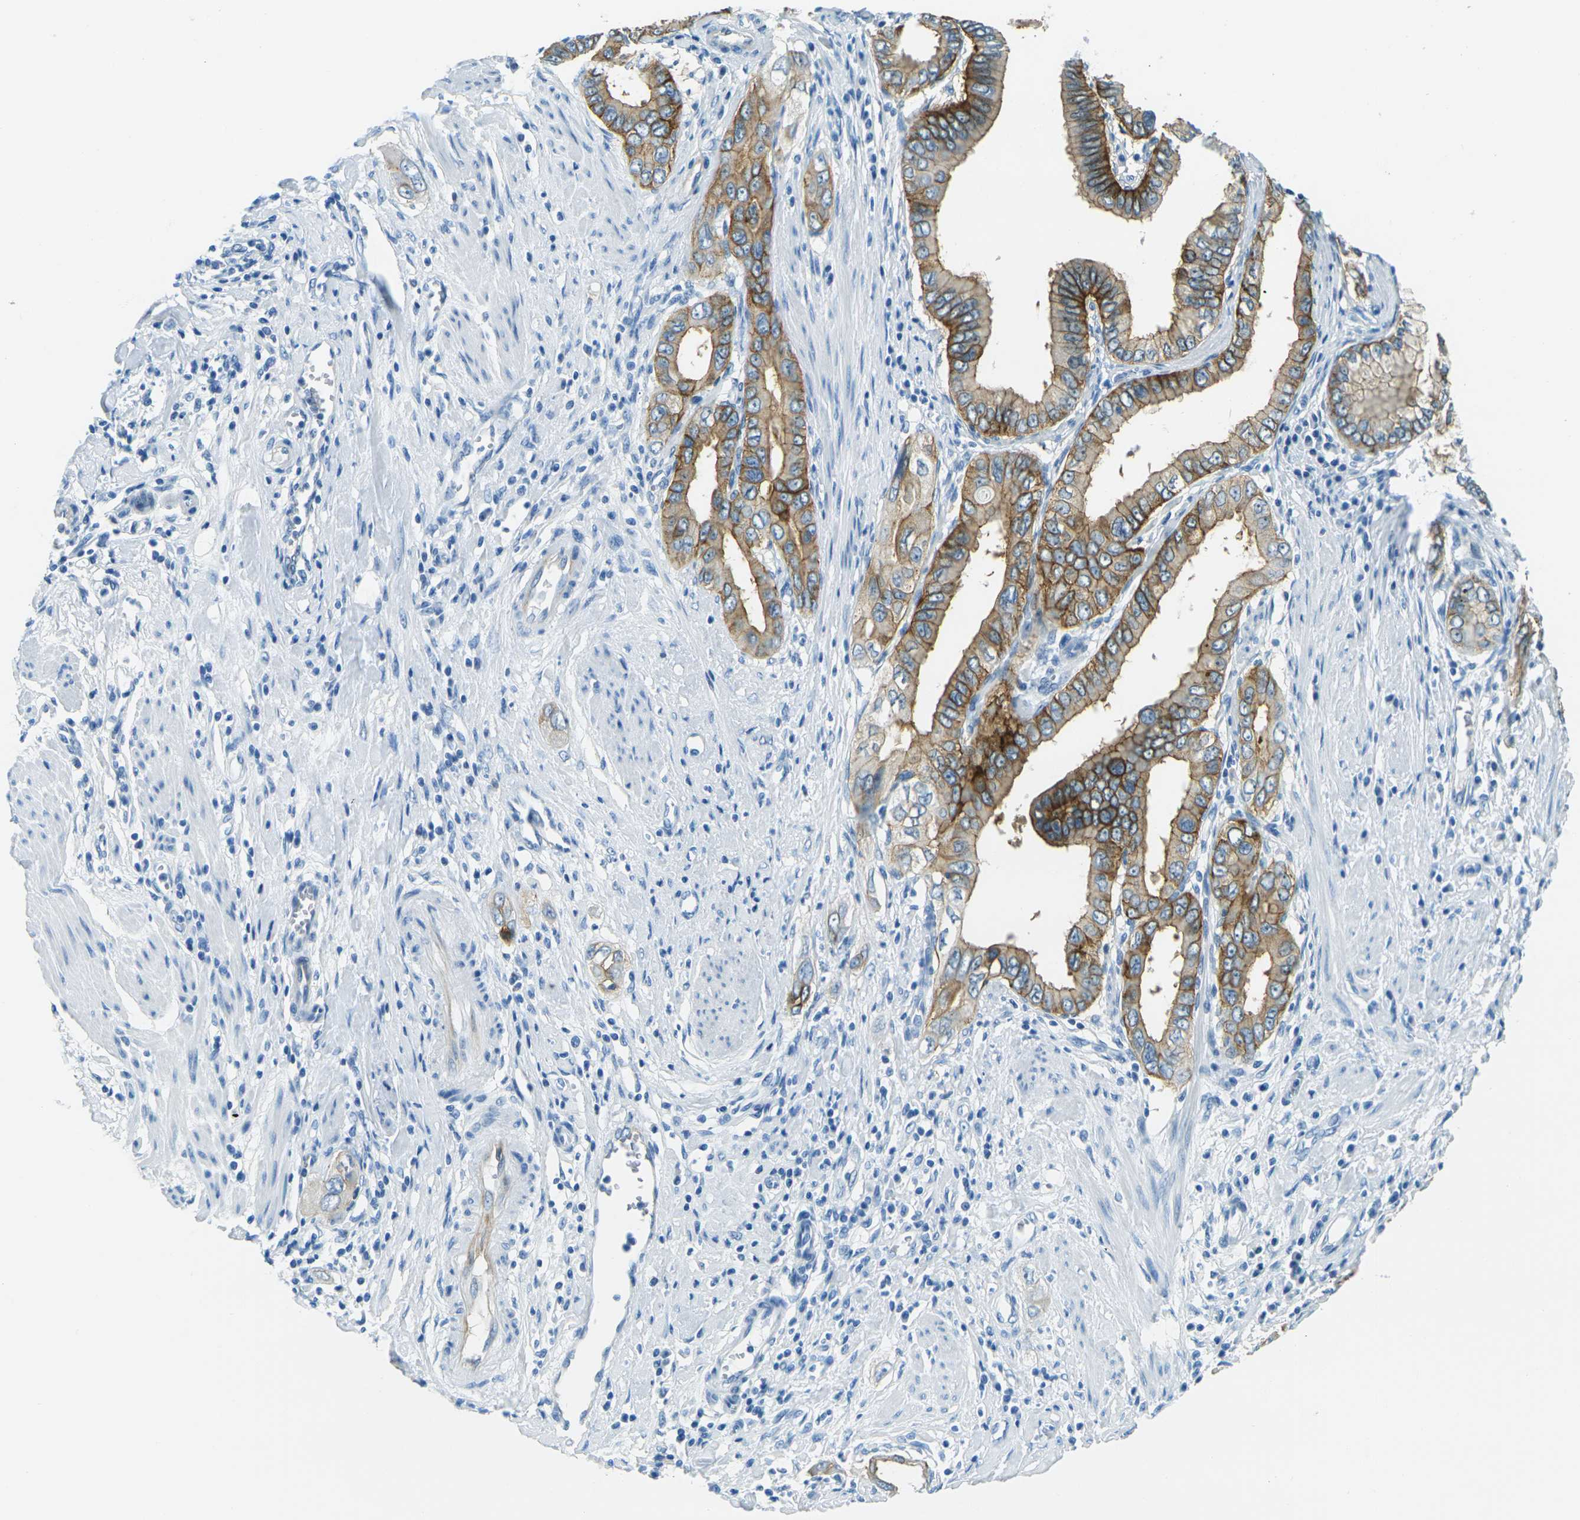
{"staining": {"intensity": "moderate", "quantity": ">75%", "location": "cytoplasmic/membranous"}, "tissue": "pancreatic cancer", "cell_type": "Tumor cells", "image_type": "cancer", "snomed": [{"axis": "morphology", "description": "Normal tissue, NOS"}, {"axis": "topography", "description": "Lymph node"}], "caption": "Immunohistochemical staining of pancreatic cancer reveals moderate cytoplasmic/membranous protein expression in approximately >75% of tumor cells.", "gene": "OCLN", "patient": {"sex": "male", "age": 50}}